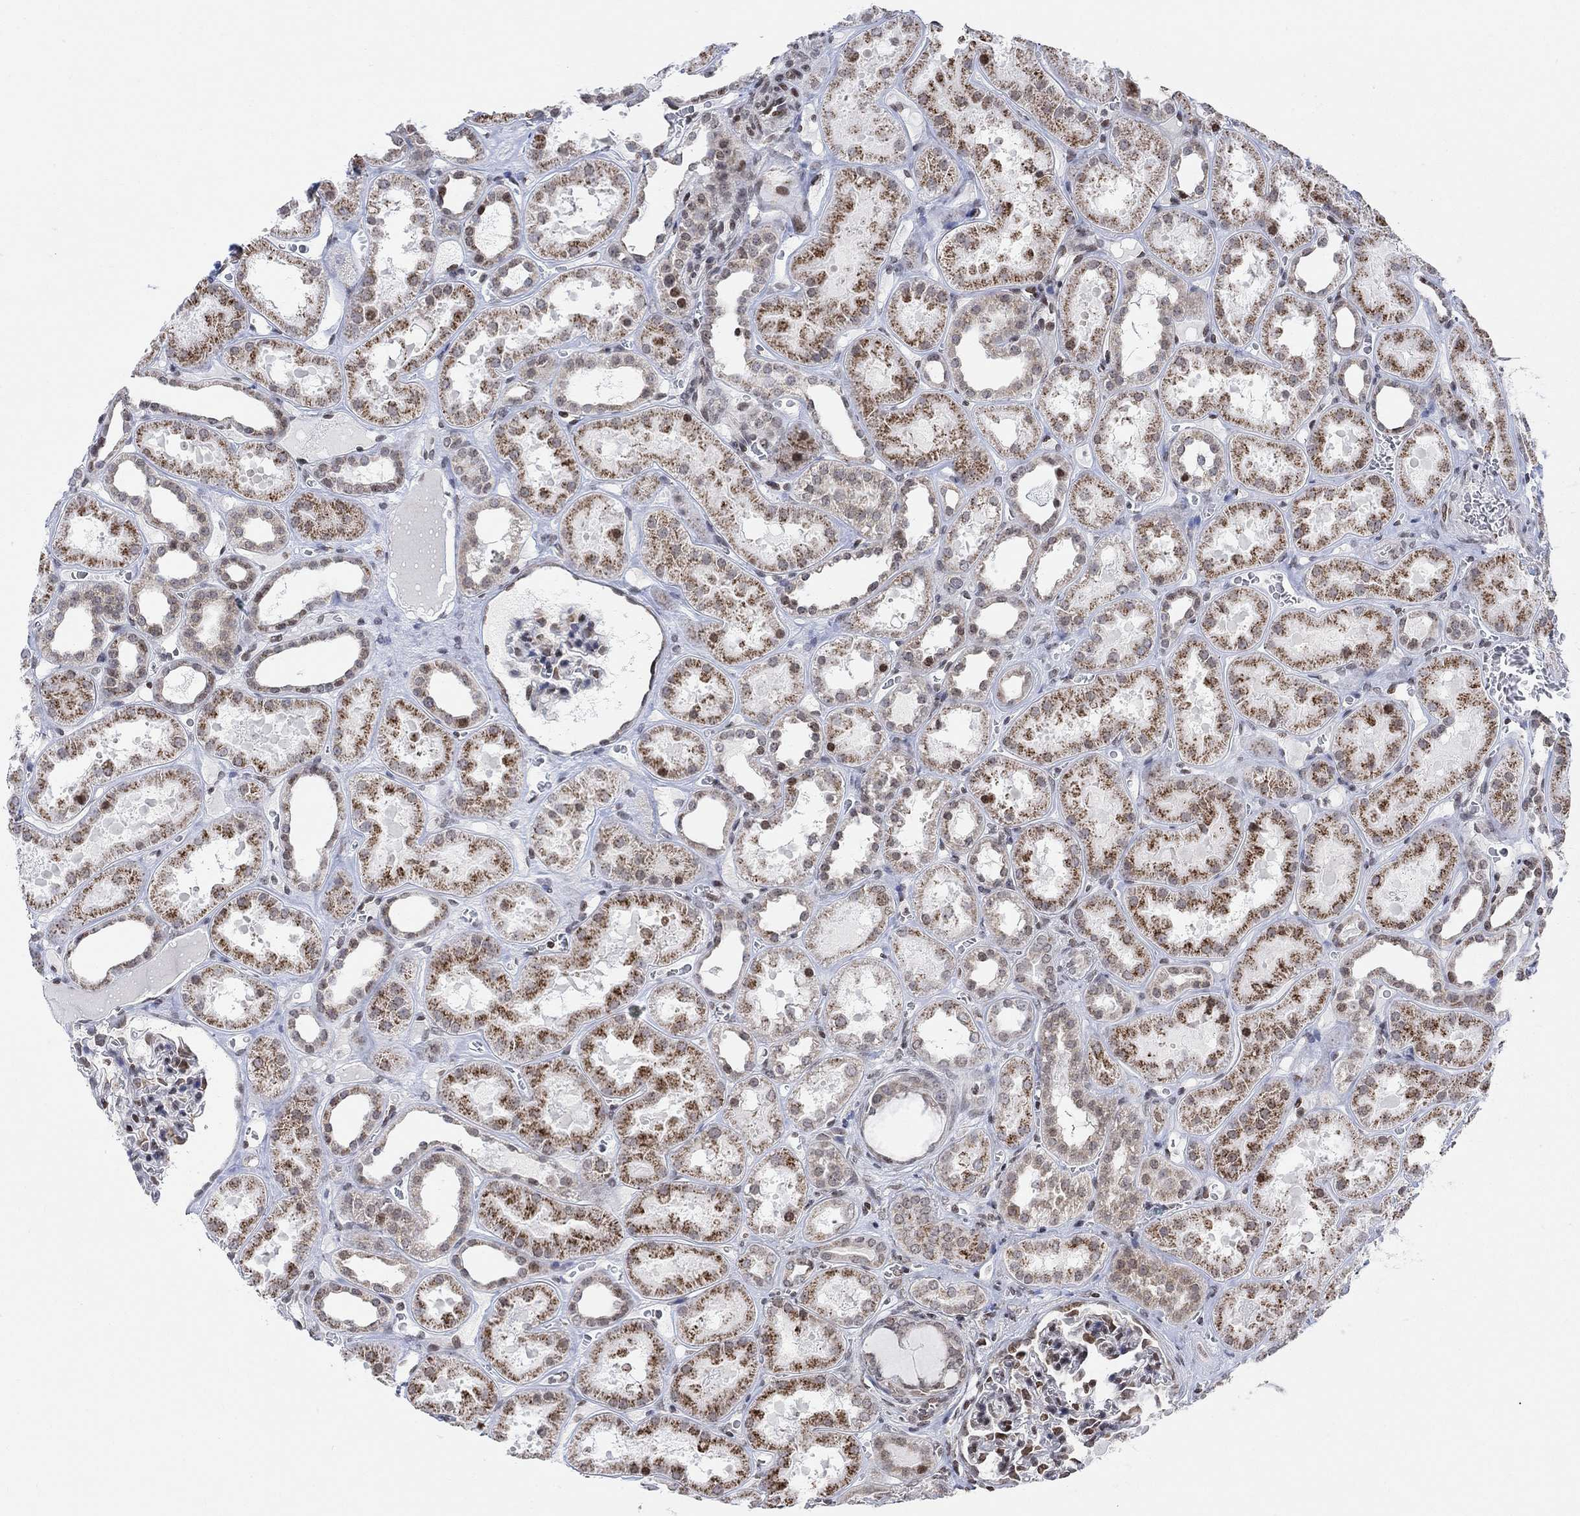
{"staining": {"intensity": "negative", "quantity": "none", "location": "none"}, "tissue": "kidney", "cell_type": "Cells in glomeruli", "image_type": "normal", "snomed": [{"axis": "morphology", "description": "Normal tissue, NOS"}, {"axis": "topography", "description": "Kidney"}], "caption": "The photomicrograph exhibits no staining of cells in glomeruli in unremarkable kidney. (DAB (3,3'-diaminobenzidine) immunohistochemistry (IHC) visualized using brightfield microscopy, high magnification).", "gene": "ABHD14A", "patient": {"sex": "female", "age": 41}}